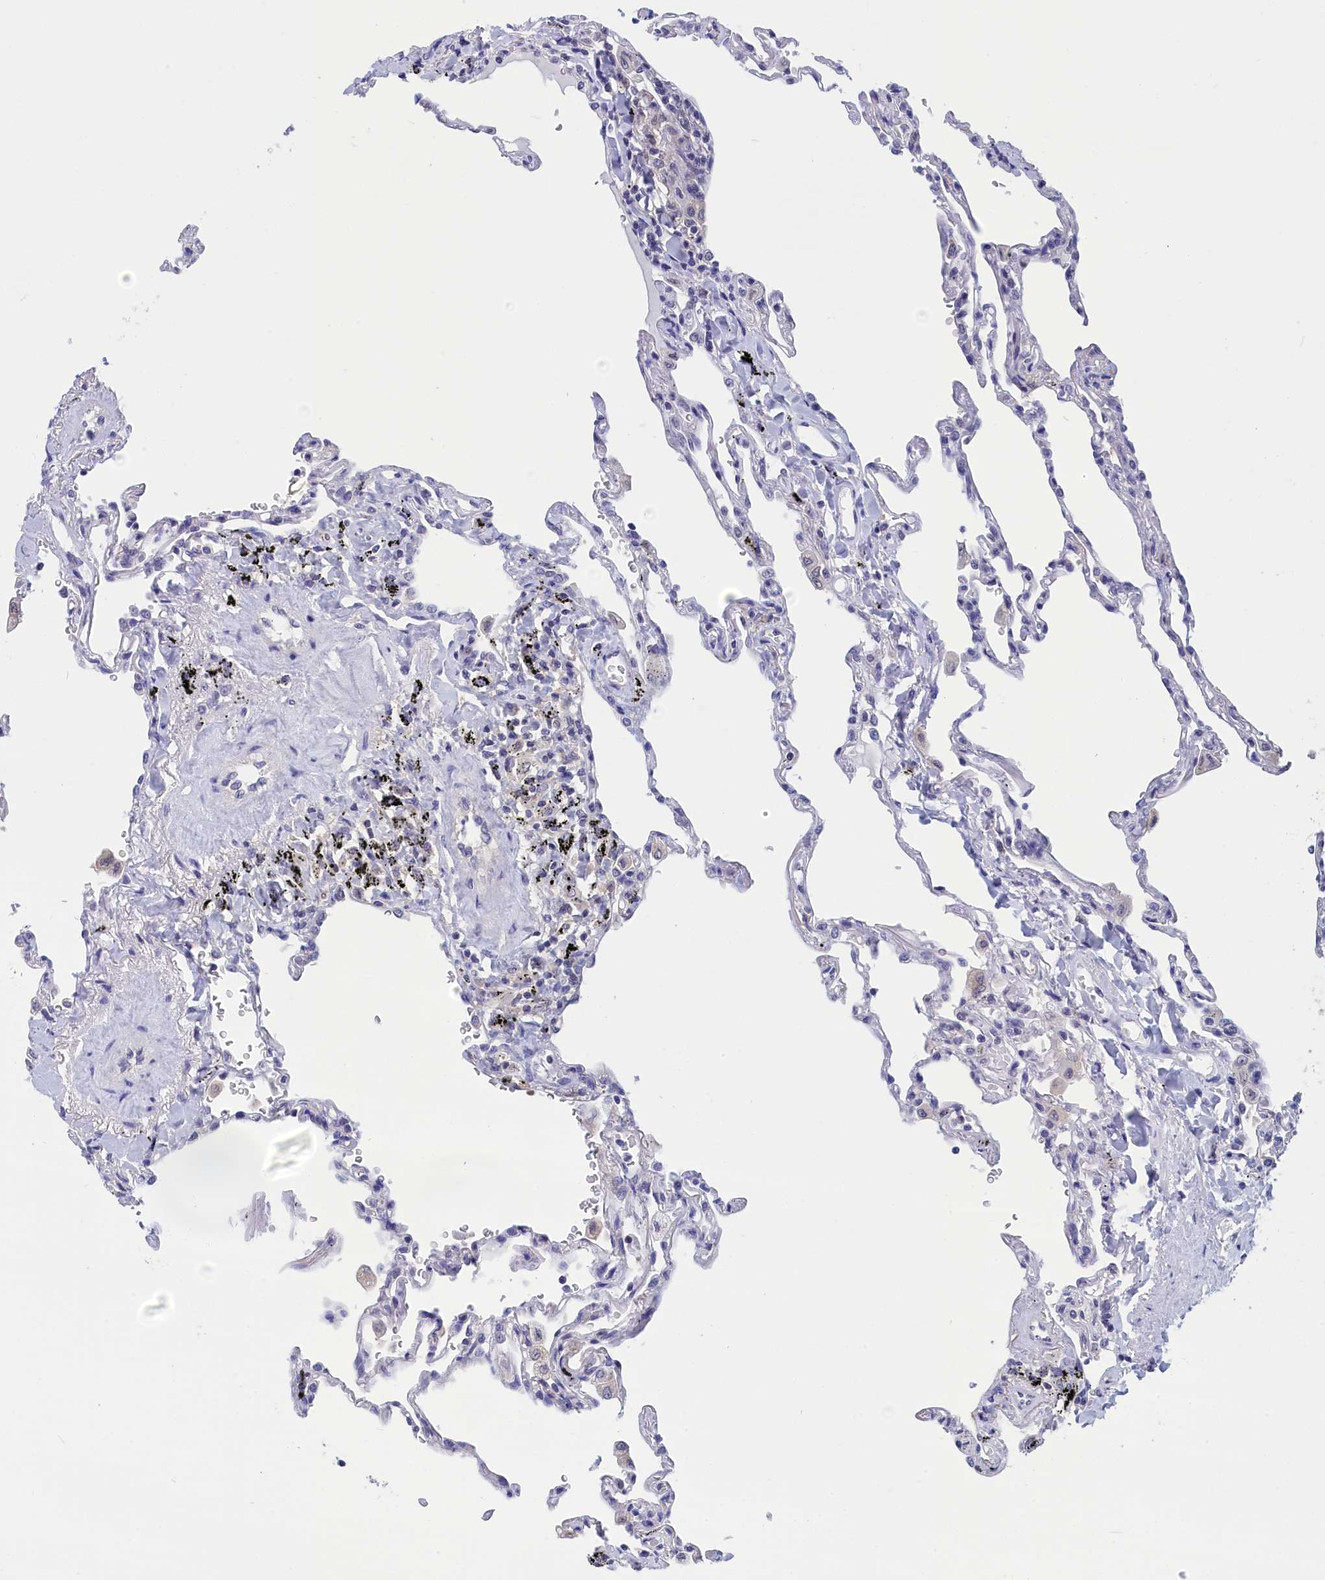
{"staining": {"intensity": "negative", "quantity": "none", "location": "none"}, "tissue": "lung", "cell_type": "Alveolar cells", "image_type": "normal", "snomed": [{"axis": "morphology", "description": "Normal tissue, NOS"}, {"axis": "topography", "description": "Lung"}], "caption": "Alveolar cells show no significant protein staining in normal lung. (DAB immunohistochemistry, high magnification).", "gene": "PGP", "patient": {"sex": "male", "age": 59}}